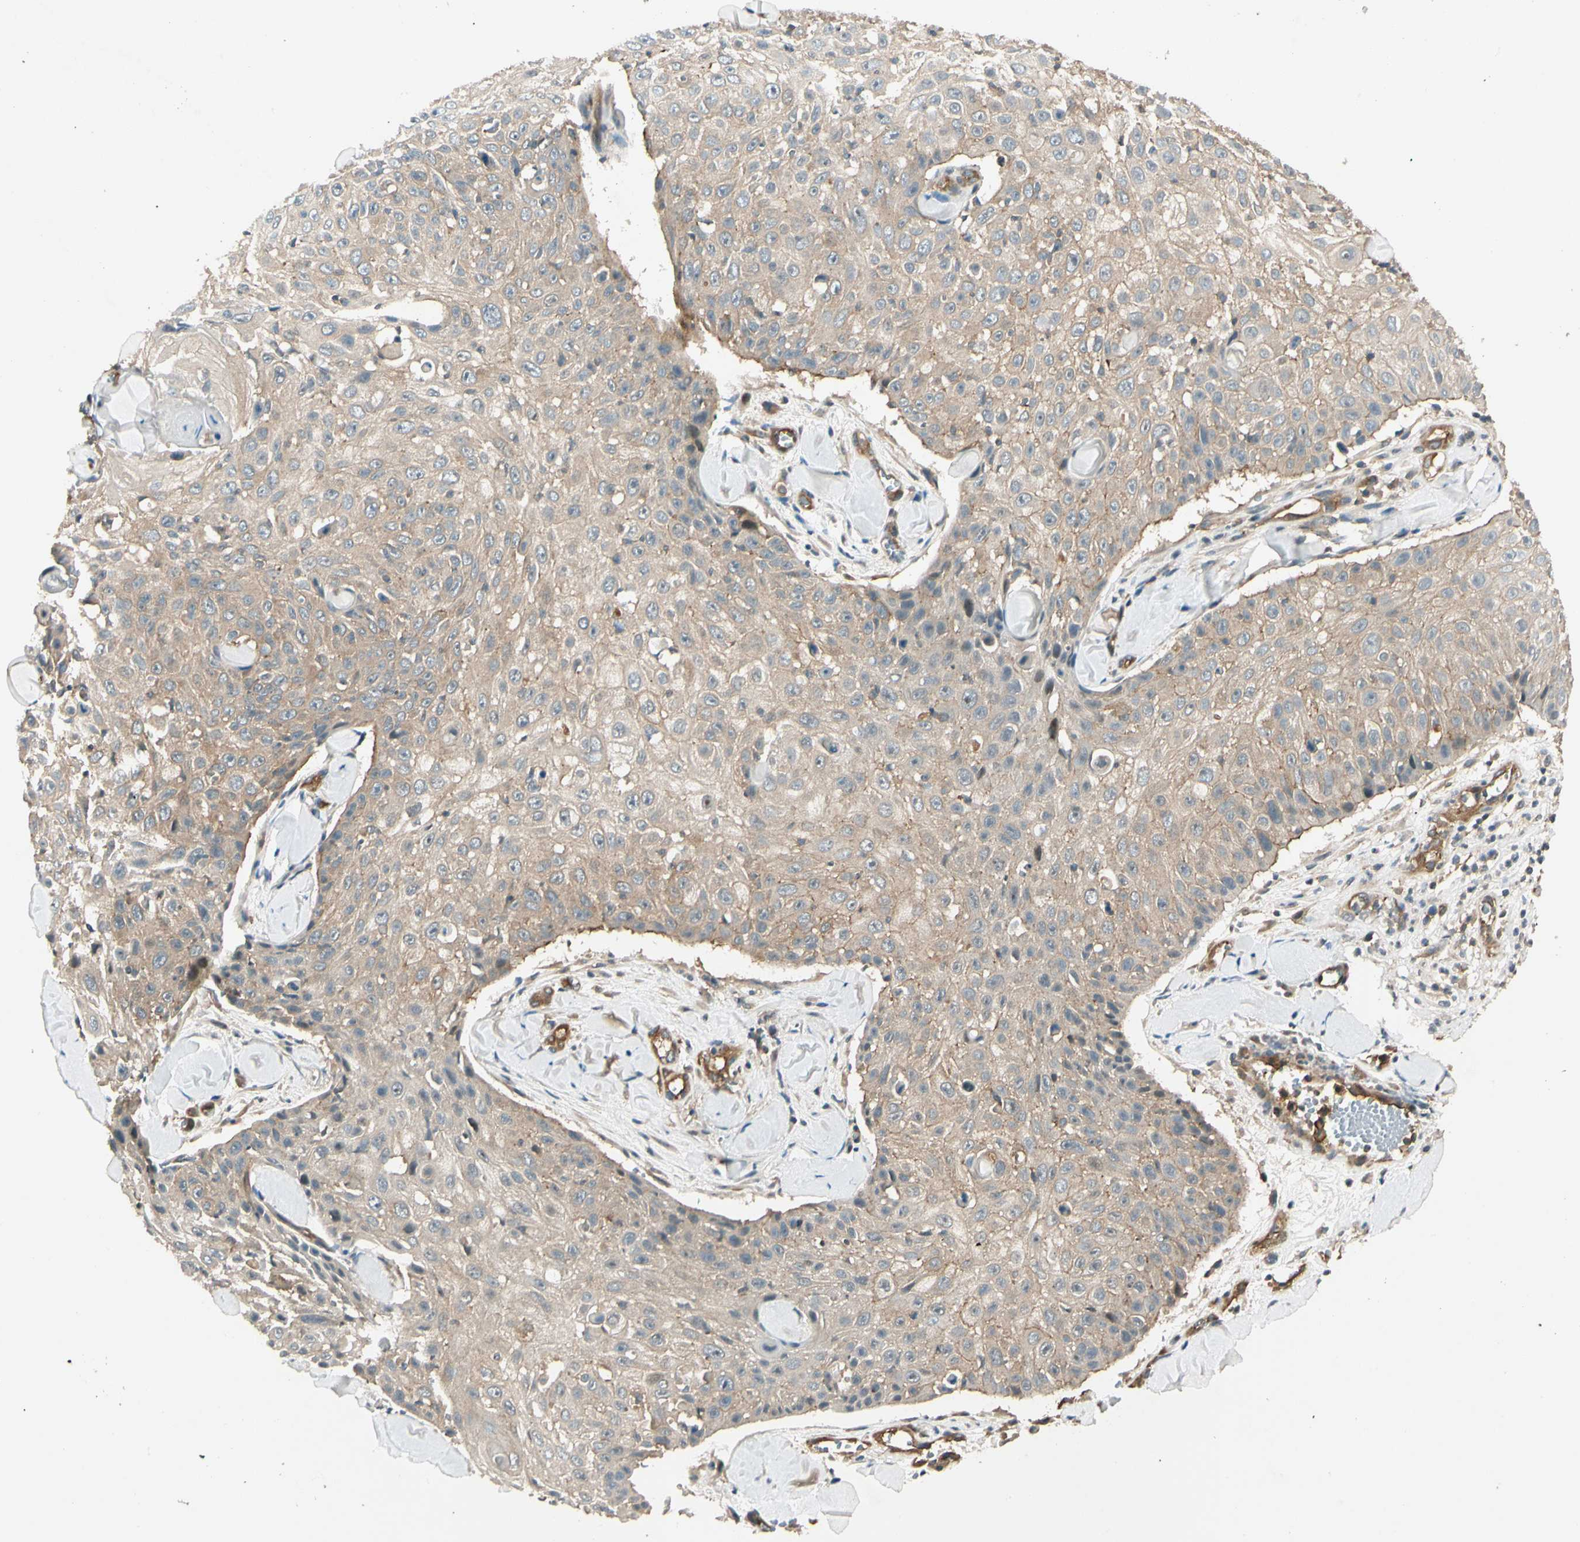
{"staining": {"intensity": "weak", "quantity": ">75%", "location": "cytoplasmic/membranous"}, "tissue": "skin cancer", "cell_type": "Tumor cells", "image_type": "cancer", "snomed": [{"axis": "morphology", "description": "Squamous cell carcinoma, NOS"}, {"axis": "topography", "description": "Skin"}], "caption": "A brown stain labels weak cytoplasmic/membranous staining of a protein in squamous cell carcinoma (skin) tumor cells.", "gene": "ROCK2", "patient": {"sex": "male", "age": 86}}